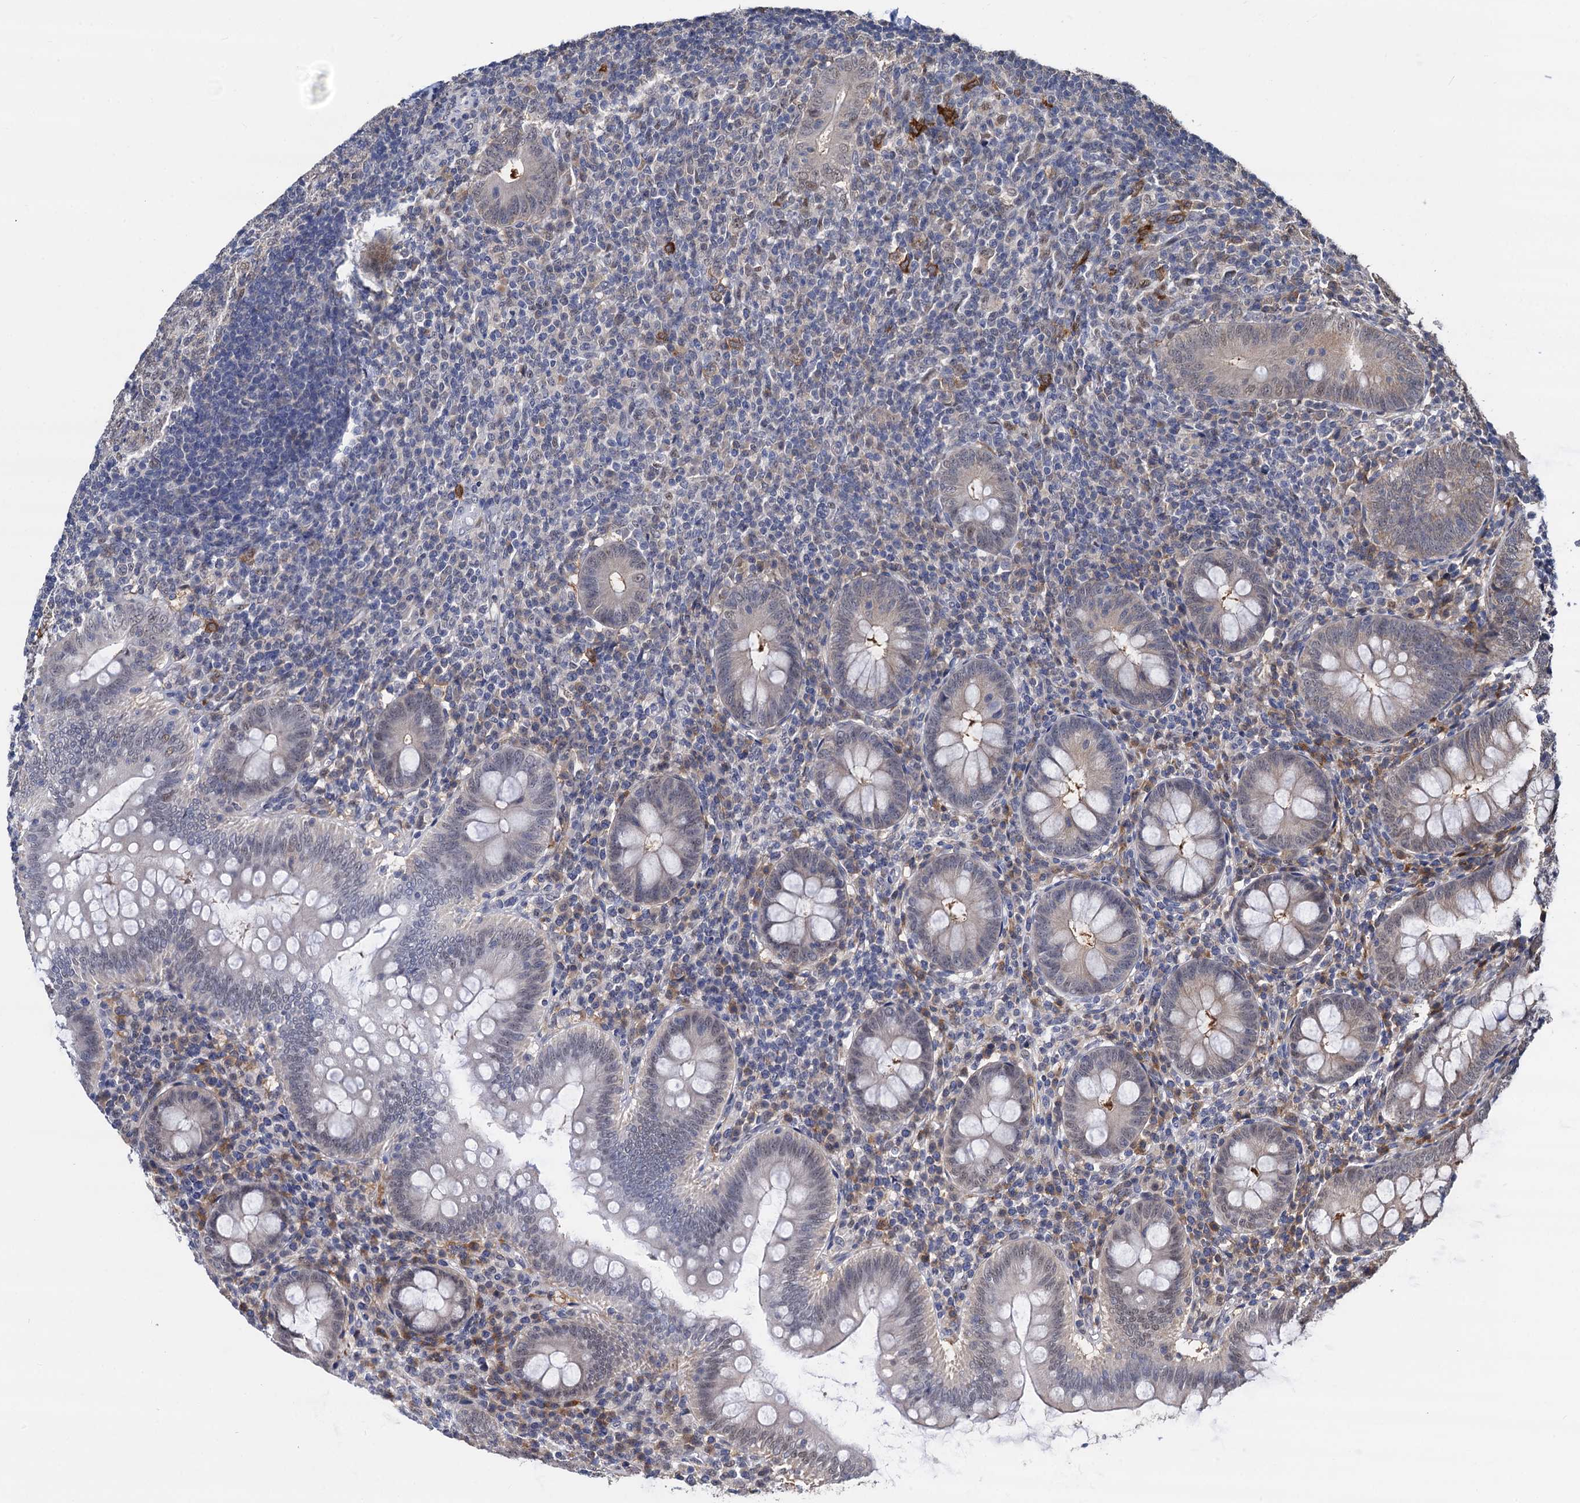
{"staining": {"intensity": "weak", "quantity": "25%-75%", "location": "nuclear"}, "tissue": "appendix", "cell_type": "Glandular cells", "image_type": "normal", "snomed": [{"axis": "morphology", "description": "Normal tissue, NOS"}, {"axis": "topography", "description": "Appendix"}], "caption": "Brown immunohistochemical staining in unremarkable appendix shows weak nuclear expression in about 25%-75% of glandular cells.", "gene": "PSMD4", "patient": {"sex": "male", "age": 14}}